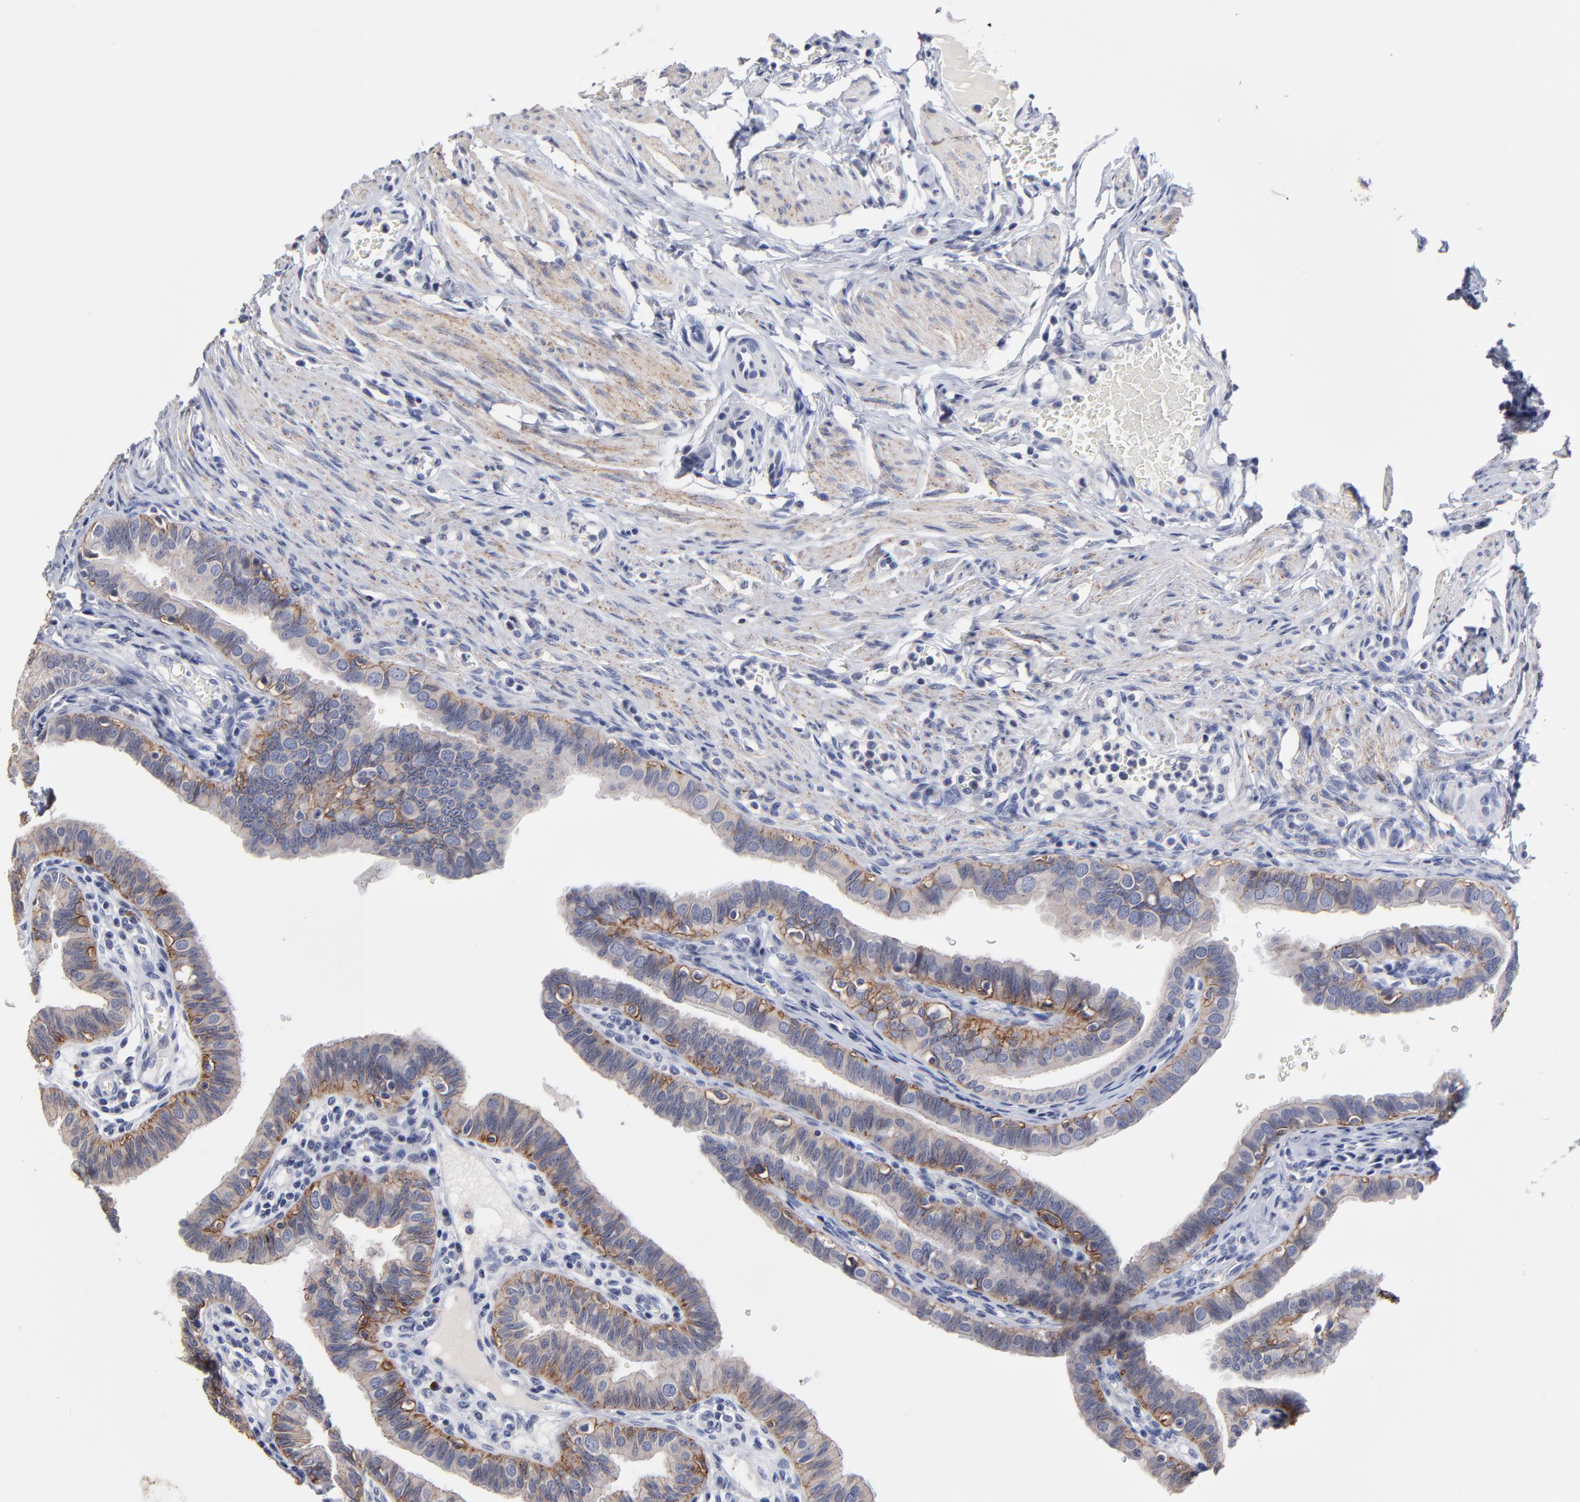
{"staining": {"intensity": "weak", "quantity": "<25%", "location": "cytoplasmic/membranous"}, "tissue": "fallopian tube", "cell_type": "Glandular cells", "image_type": "normal", "snomed": [{"axis": "morphology", "description": "Normal tissue, NOS"}, {"axis": "topography", "description": "Fallopian tube"}, {"axis": "topography", "description": "Ovary"}], "caption": "High magnification brightfield microscopy of benign fallopian tube stained with DAB (brown) and counterstained with hematoxylin (blue): glandular cells show no significant staining.", "gene": "CXADR", "patient": {"sex": "female", "age": 51}}